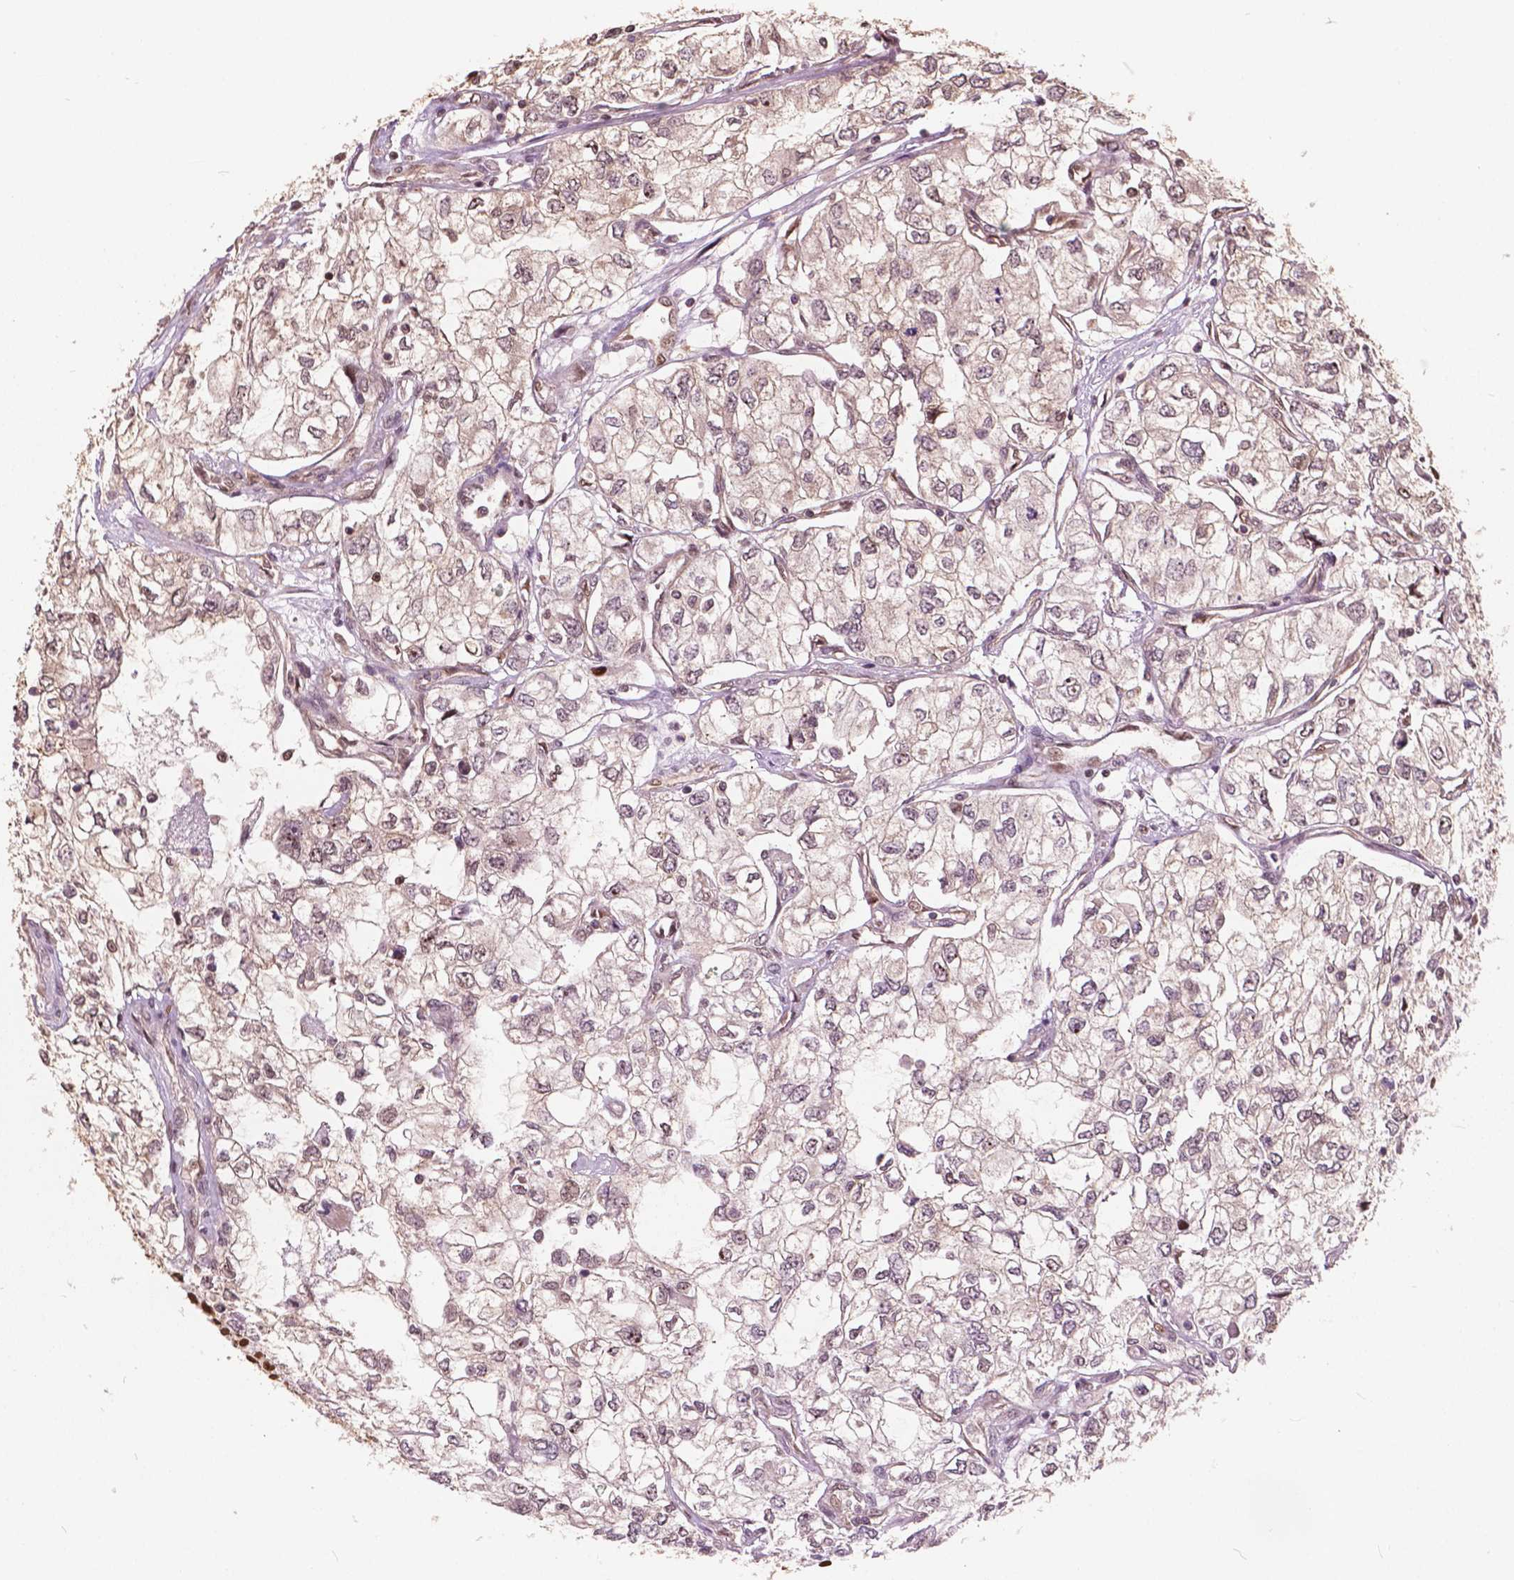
{"staining": {"intensity": "weak", "quantity": "25%-75%", "location": "cytoplasmic/membranous,nuclear"}, "tissue": "renal cancer", "cell_type": "Tumor cells", "image_type": "cancer", "snomed": [{"axis": "morphology", "description": "Adenocarcinoma, NOS"}, {"axis": "topography", "description": "Kidney"}], "caption": "High-power microscopy captured an immunohistochemistry (IHC) micrograph of renal cancer (adenocarcinoma), revealing weak cytoplasmic/membranous and nuclear expression in about 25%-75% of tumor cells. The protein of interest is stained brown, and the nuclei are stained in blue (DAB (3,3'-diaminobenzidine) IHC with brightfield microscopy, high magnification).", "gene": "ANP32B", "patient": {"sex": "female", "age": 59}}